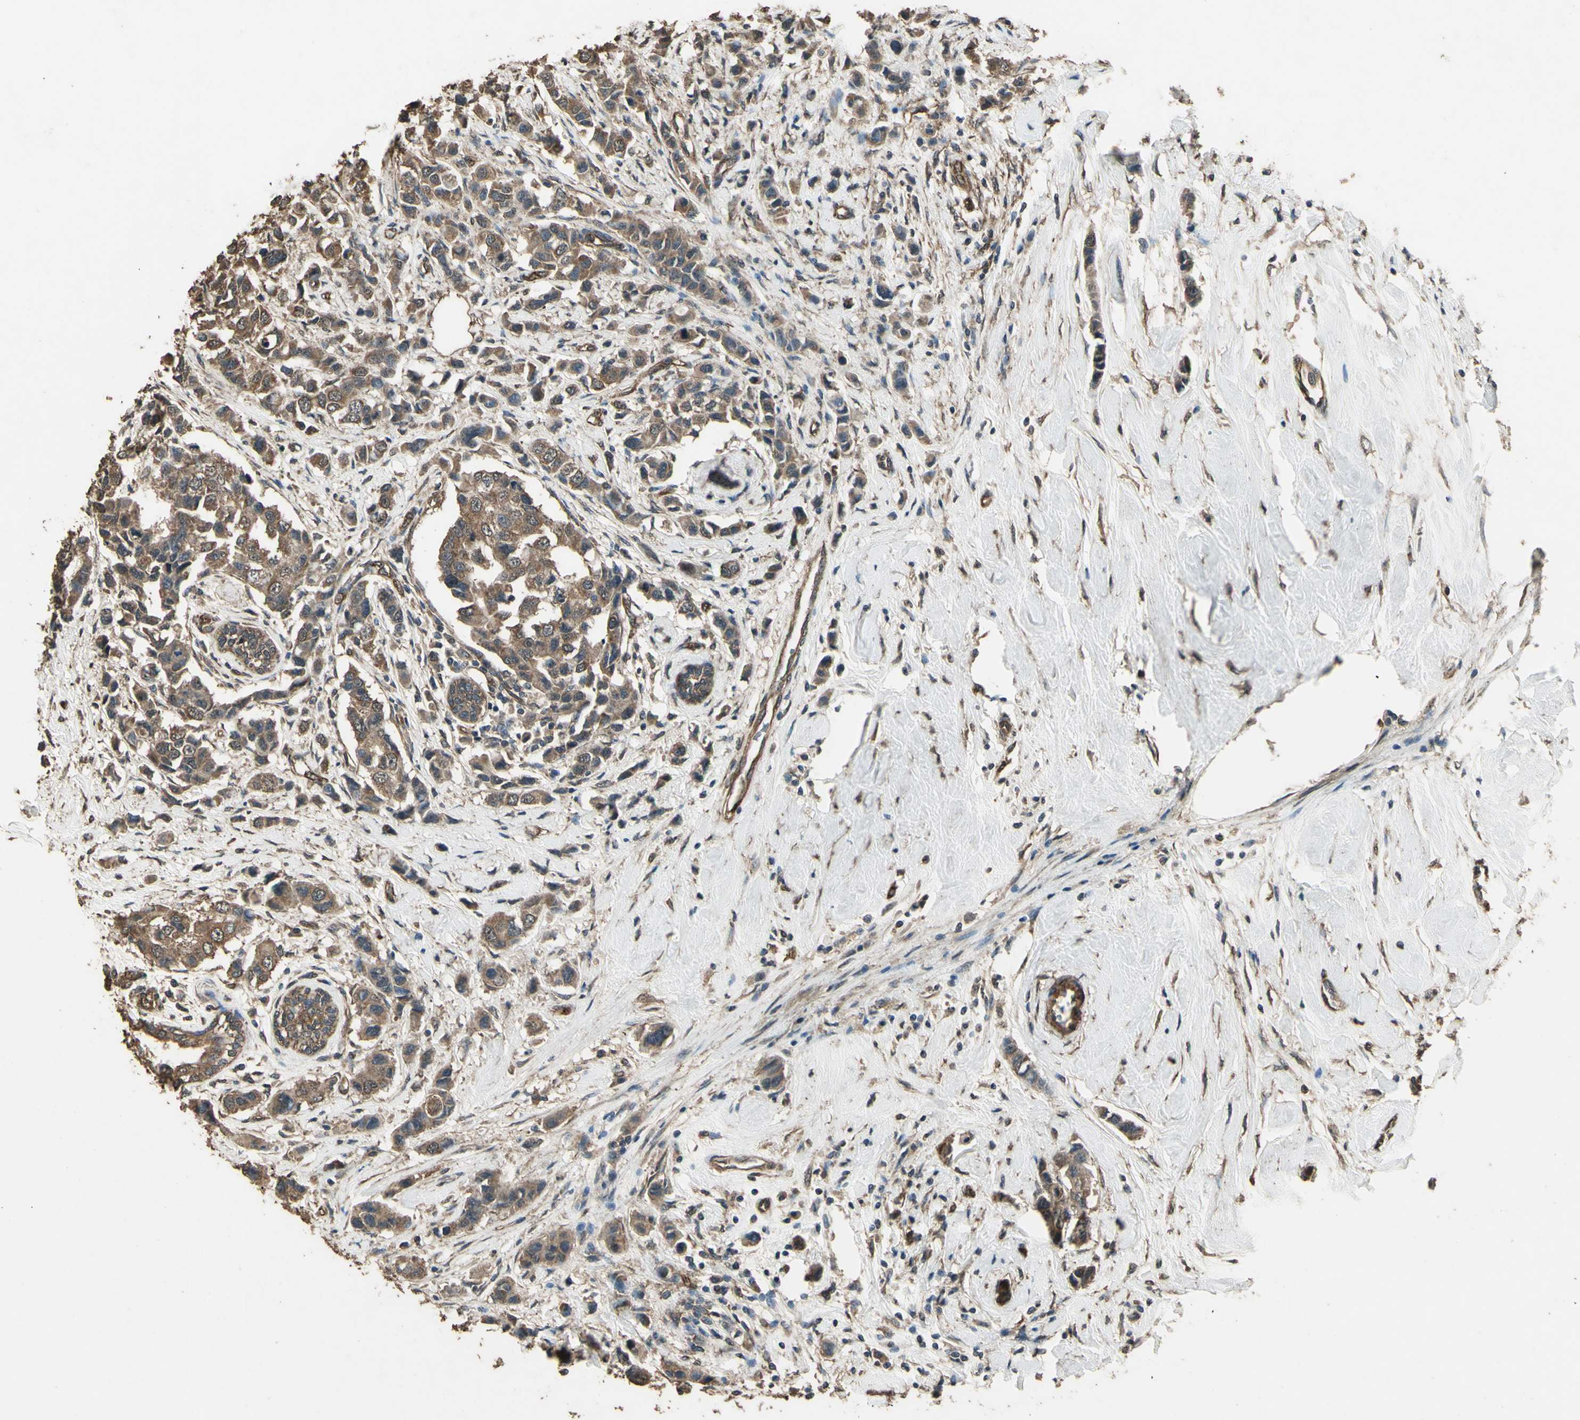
{"staining": {"intensity": "moderate", "quantity": ">75%", "location": "cytoplasmic/membranous"}, "tissue": "breast cancer", "cell_type": "Tumor cells", "image_type": "cancer", "snomed": [{"axis": "morphology", "description": "Normal tissue, NOS"}, {"axis": "morphology", "description": "Duct carcinoma"}, {"axis": "topography", "description": "Breast"}], "caption": "IHC micrograph of human intraductal carcinoma (breast) stained for a protein (brown), which demonstrates medium levels of moderate cytoplasmic/membranous expression in approximately >75% of tumor cells.", "gene": "TSPO", "patient": {"sex": "female", "age": 50}}